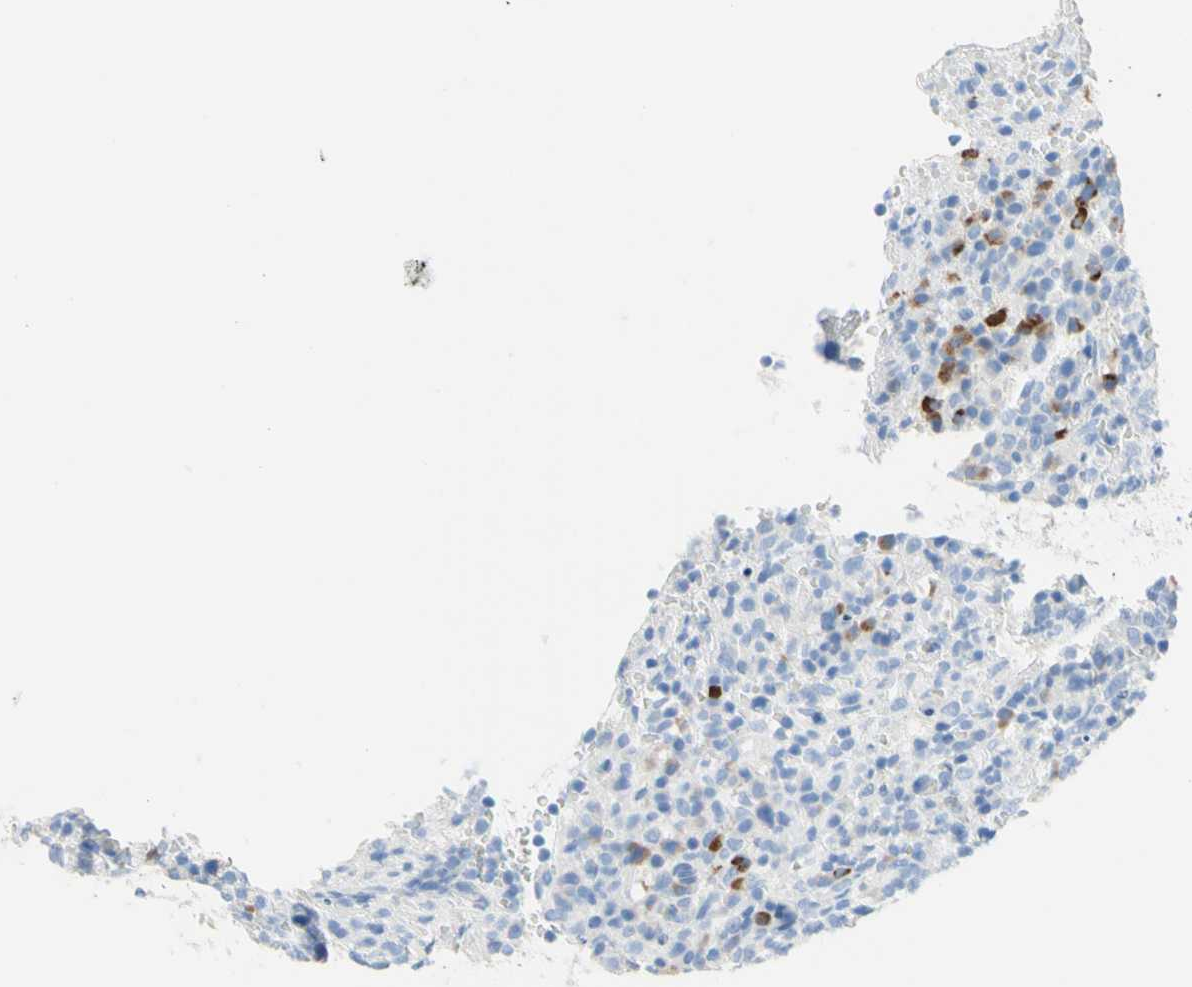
{"staining": {"intensity": "negative", "quantity": "none", "location": "none"}, "tissue": "lymphoma", "cell_type": "Tumor cells", "image_type": "cancer", "snomed": [{"axis": "morphology", "description": "Malignant lymphoma, non-Hodgkin's type, High grade"}, {"axis": "topography", "description": "Lymph node"}], "caption": "Tumor cells show no significant protein expression in malignant lymphoma, non-Hodgkin's type (high-grade). (Stains: DAB (3,3'-diaminobenzidine) immunohistochemistry with hematoxylin counter stain, Microscopy: brightfield microscopy at high magnification).", "gene": "IL6ST", "patient": {"sex": "female", "age": 76}}